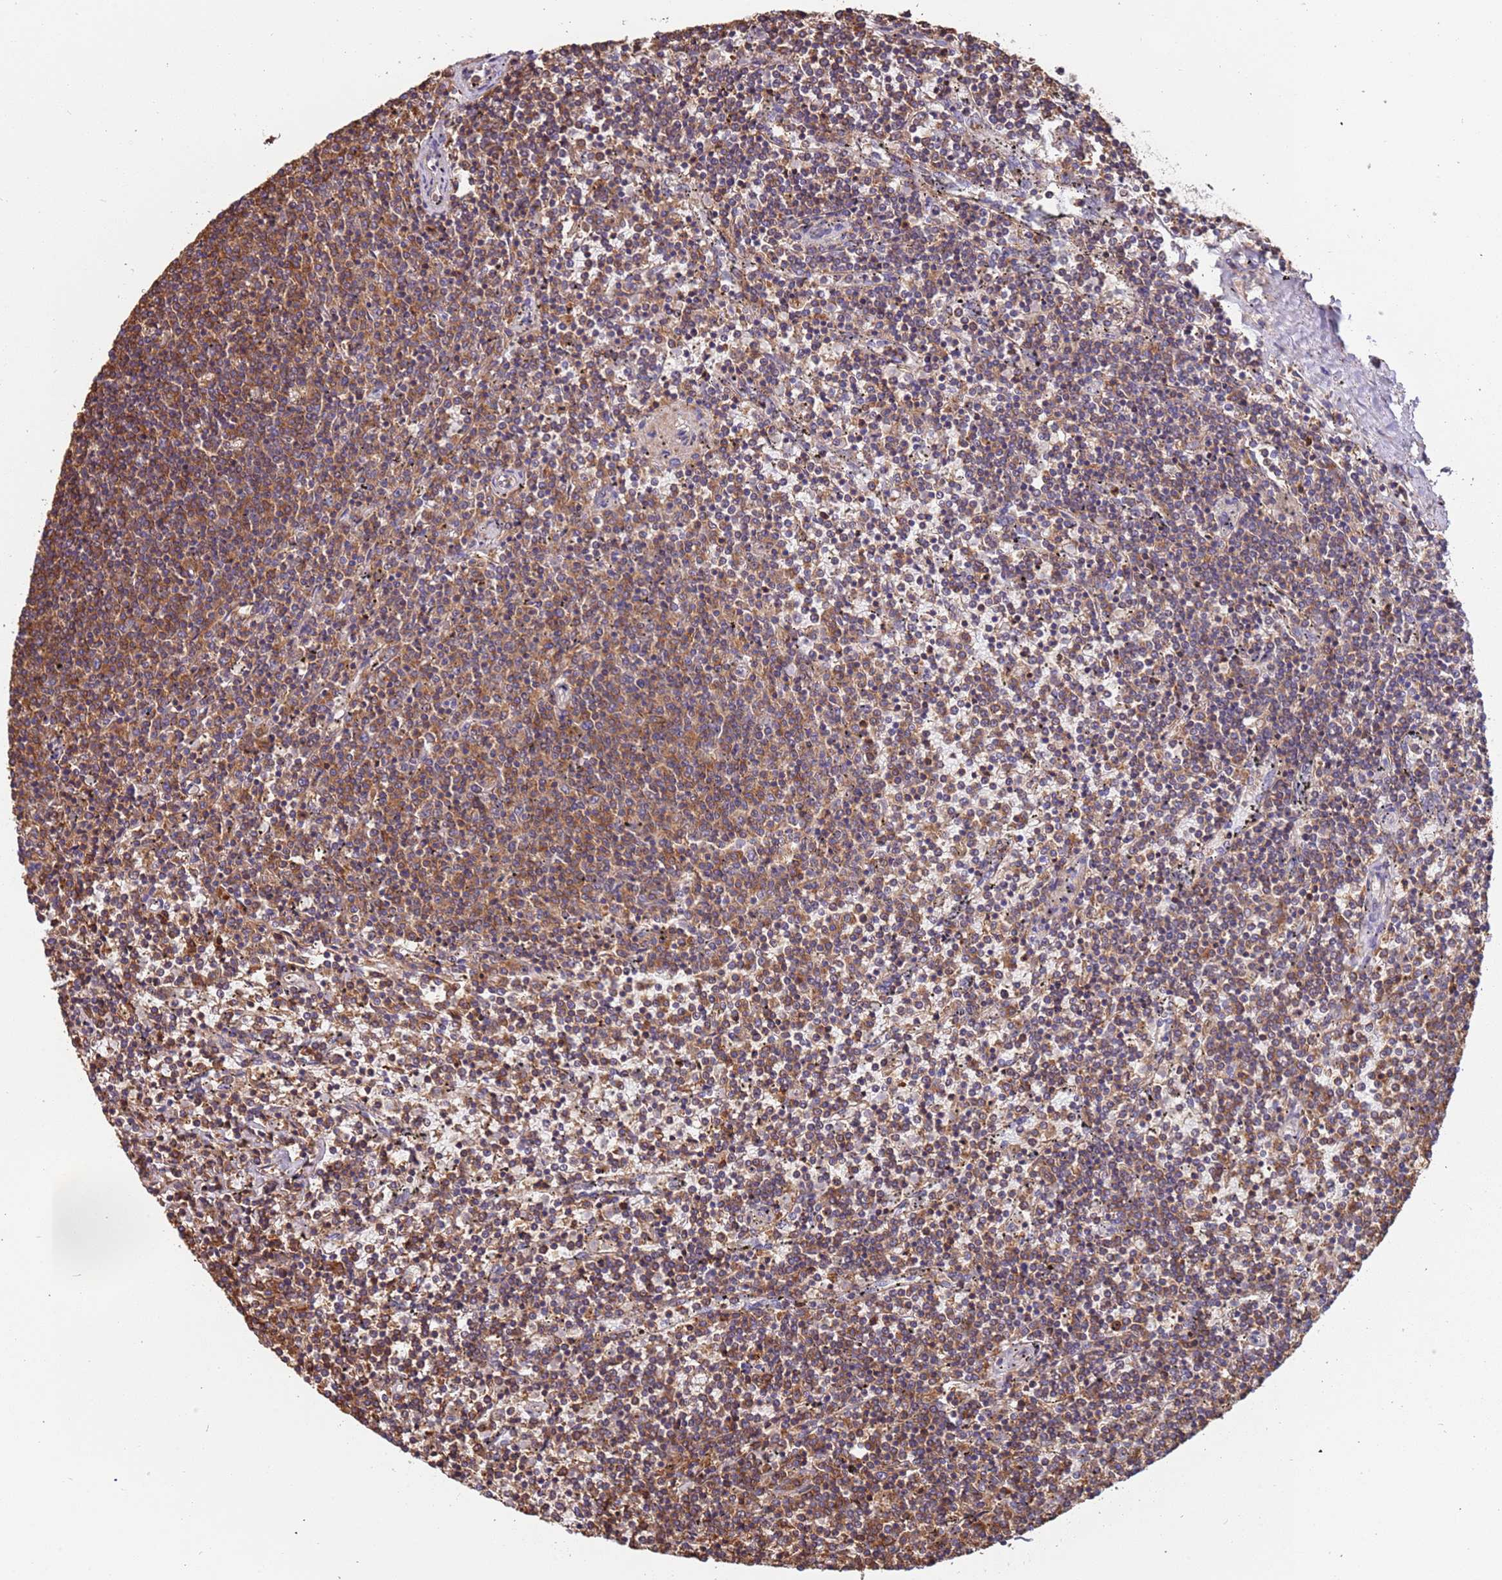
{"staining": {"intensity": "moderate", "quantity": ">75%", "location": "cytoplasmic/membranous"}, "tissue": "lymphoma", "cell_type": "Tumor cells", "image_type": "cancer", "snomed": [{"axis": "morphology", "description": "Malignant lymphoma, non-Hodgkin's type, Low grade"}, {"axis": "topography", "description": "Spleen"}], "caption": "Immunohistochemical staining of low-grade malignant lymphoma, non-Hodgkin's type displays medium levels of moderate cytoplasmic/membranous expression in about >75% of tumor cells.", "gene": "SYT4", "patient": {"sex": "female", "age": 50}}